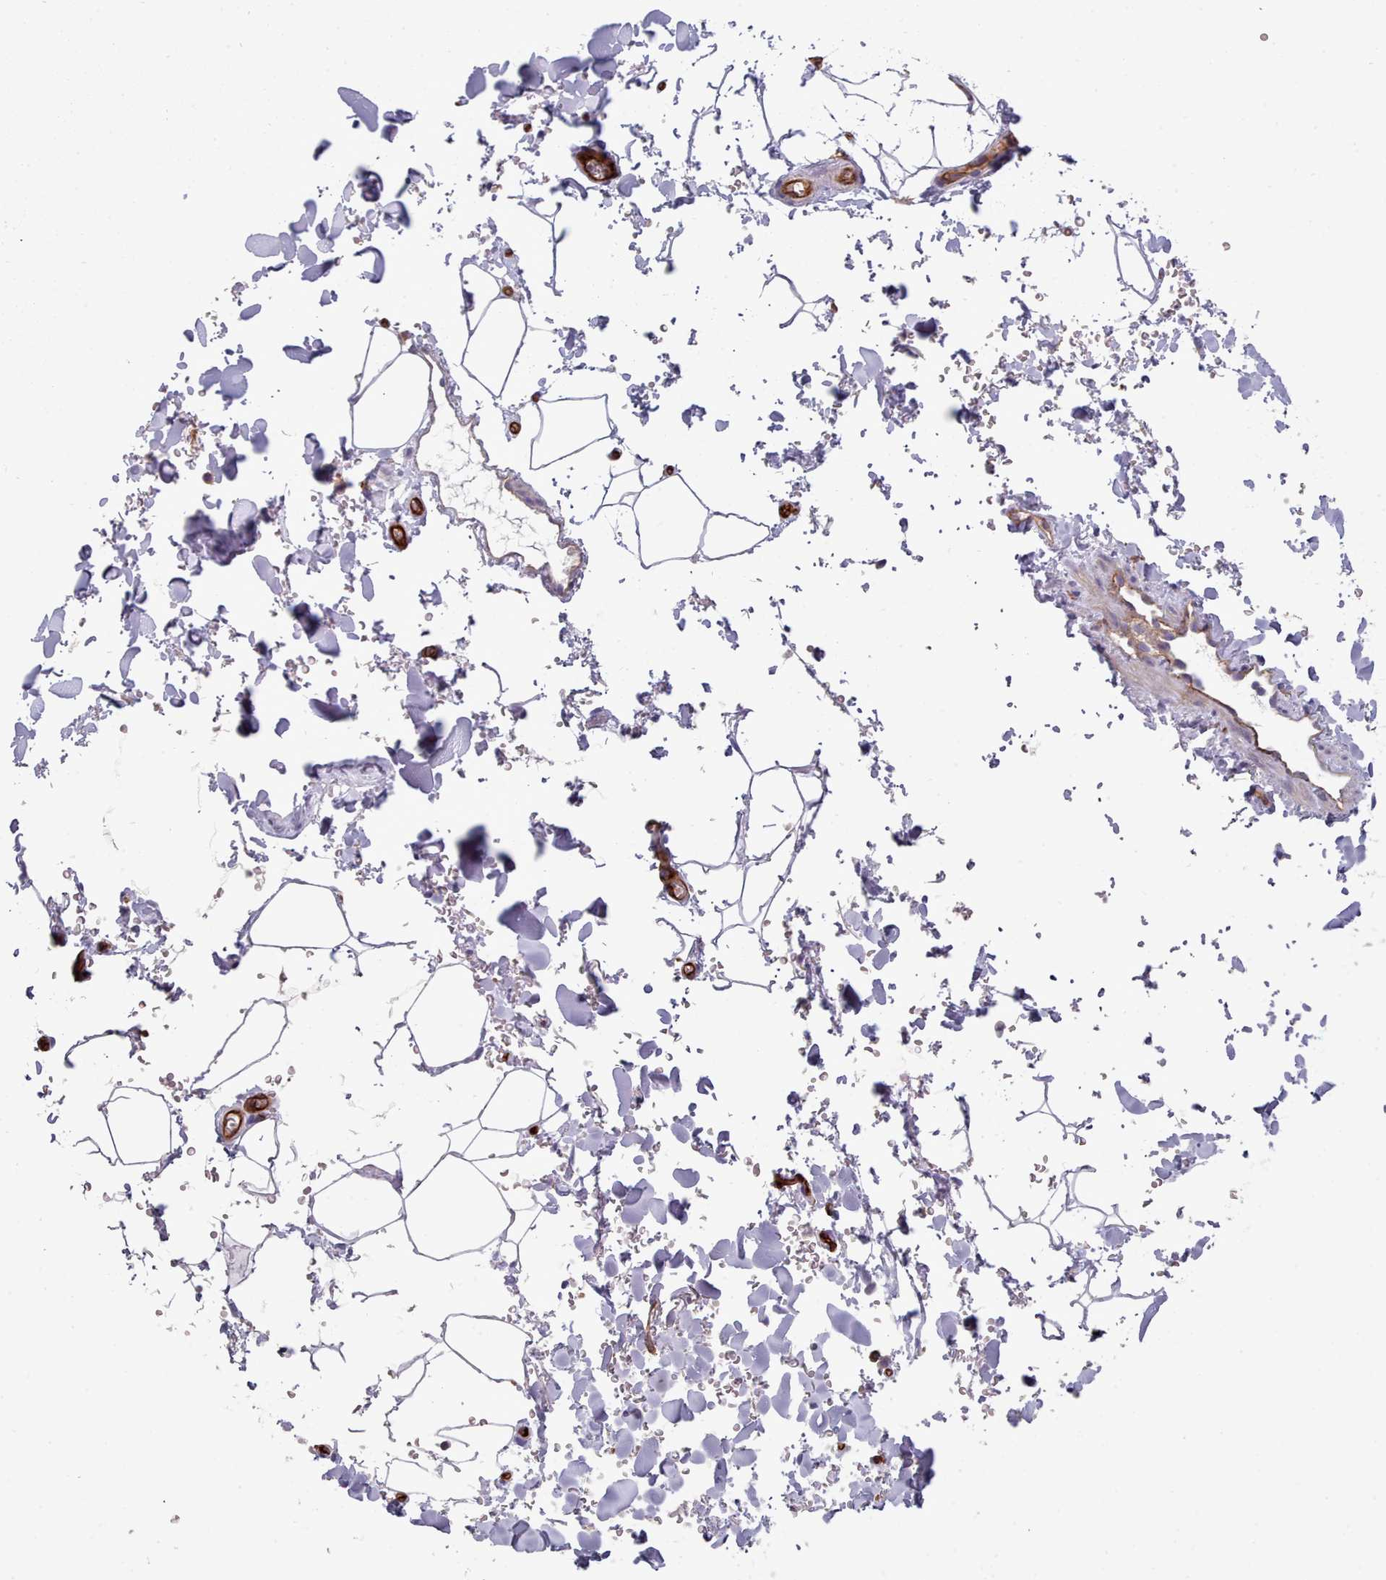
{"staining": {"intensity": "negative", "quantity": "none", "location": "none"}, "tissue": "adipose tissue", "cell_type": "Adipocytes", "image_type": "normal", "snomed": [{"axis": "morphology", "description": "Normal tissue, NOS"}, {"axis": "topography", "description": "Rectum"}, {"axis": "topography", "description": "Peripheral nerve tissue"}], "caption": "This is a photomicrograph of IHC staining of benign adipose tissue, which shows no positivity in adipocytes.", "gene": "CD300LF", "patient": {"sex": "female", "age": 69}}